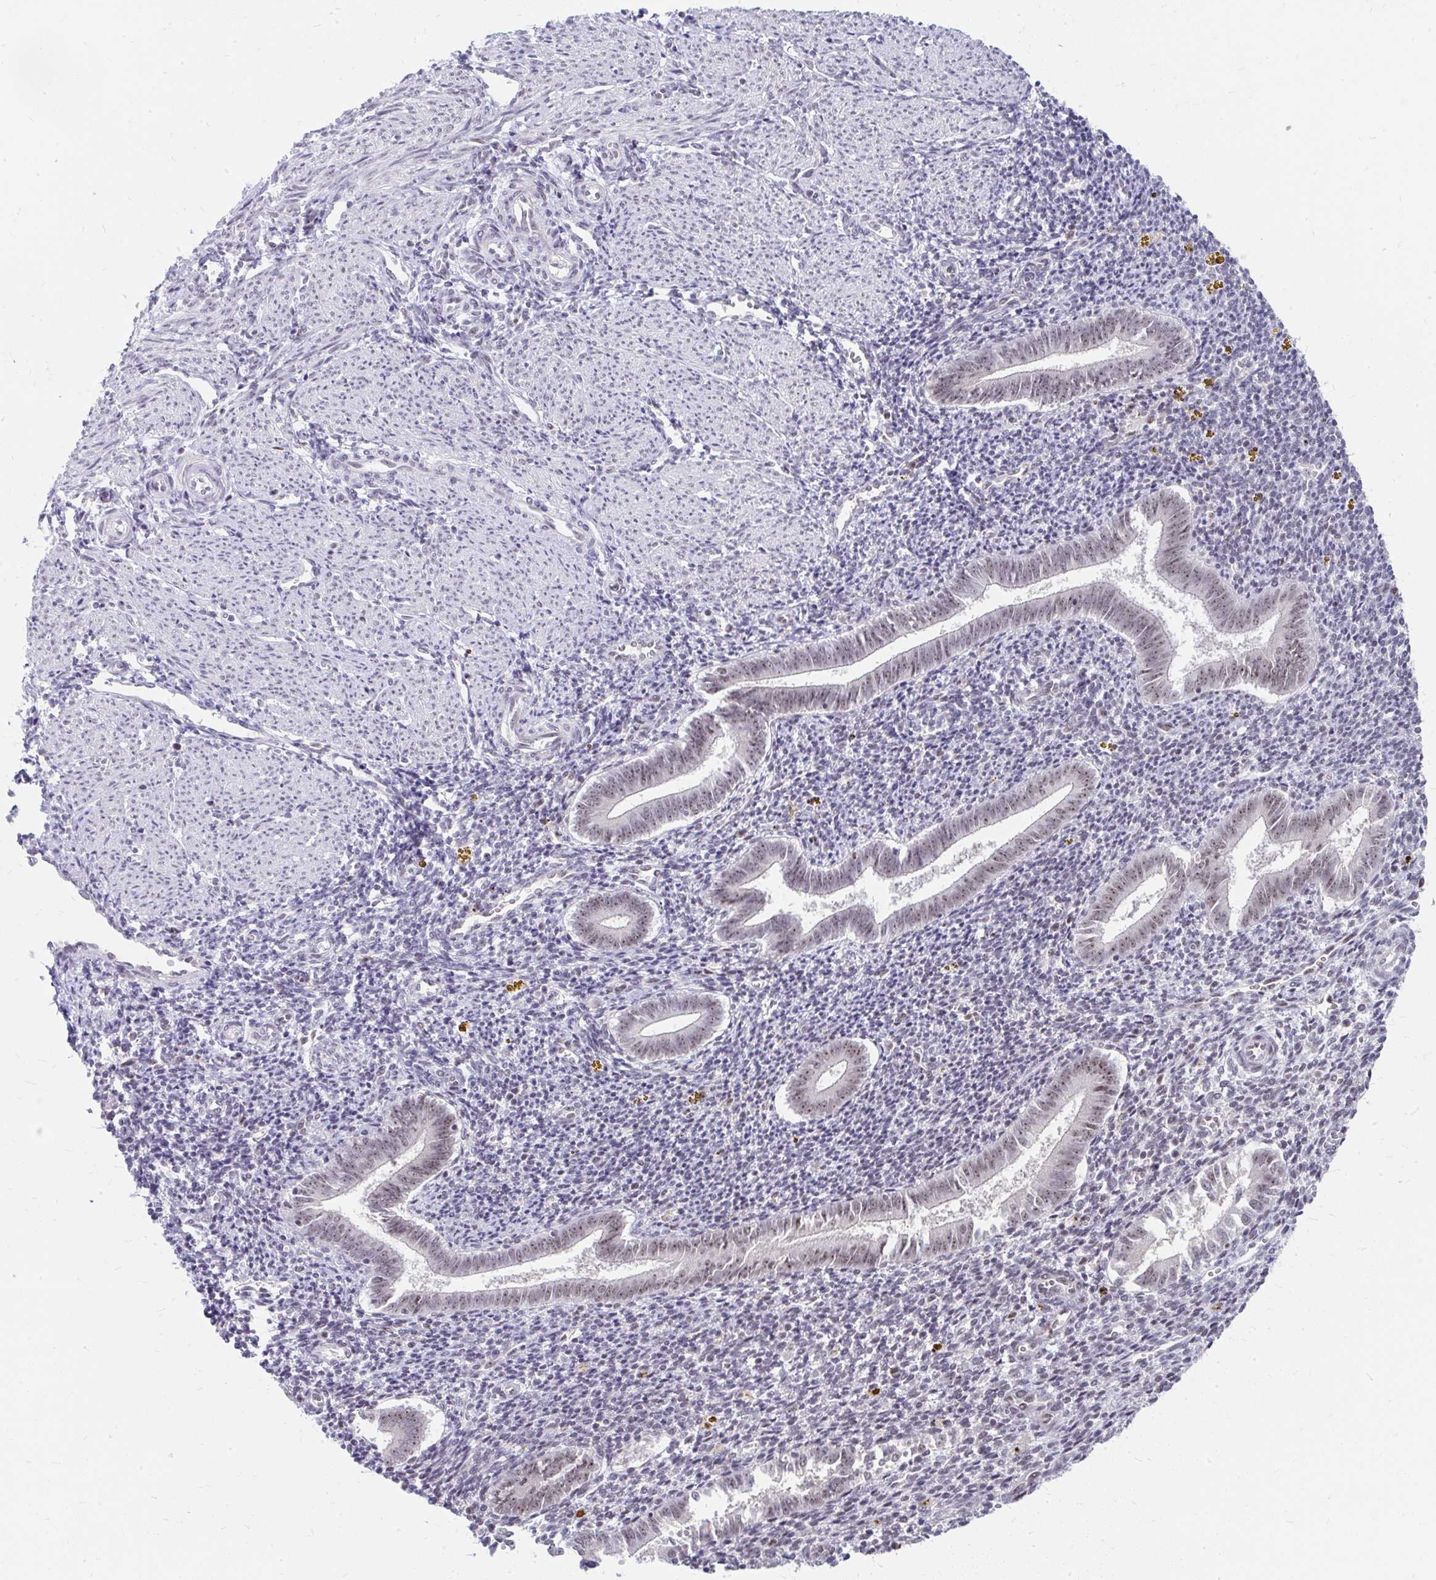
{"staining": {"intensity": "negative", "quantity": "none", "location": "none"}, "tissue": "endometrium", "cell_type": "Cells in endometrial stroma", "image_type": "normal", "snomed": [{"axis": "morphology", "description": "Normal tissue, NOS"}, {"axis": "topography", "description": "Endometrium"}], "caption": "IHC histopathology image of unremarkable endometrium stained for a protein (brown), which displays no staining in cells in endometrial stroma.", "gene": "GTF2H1", "patient": {"sex": "female", "age": 25}}